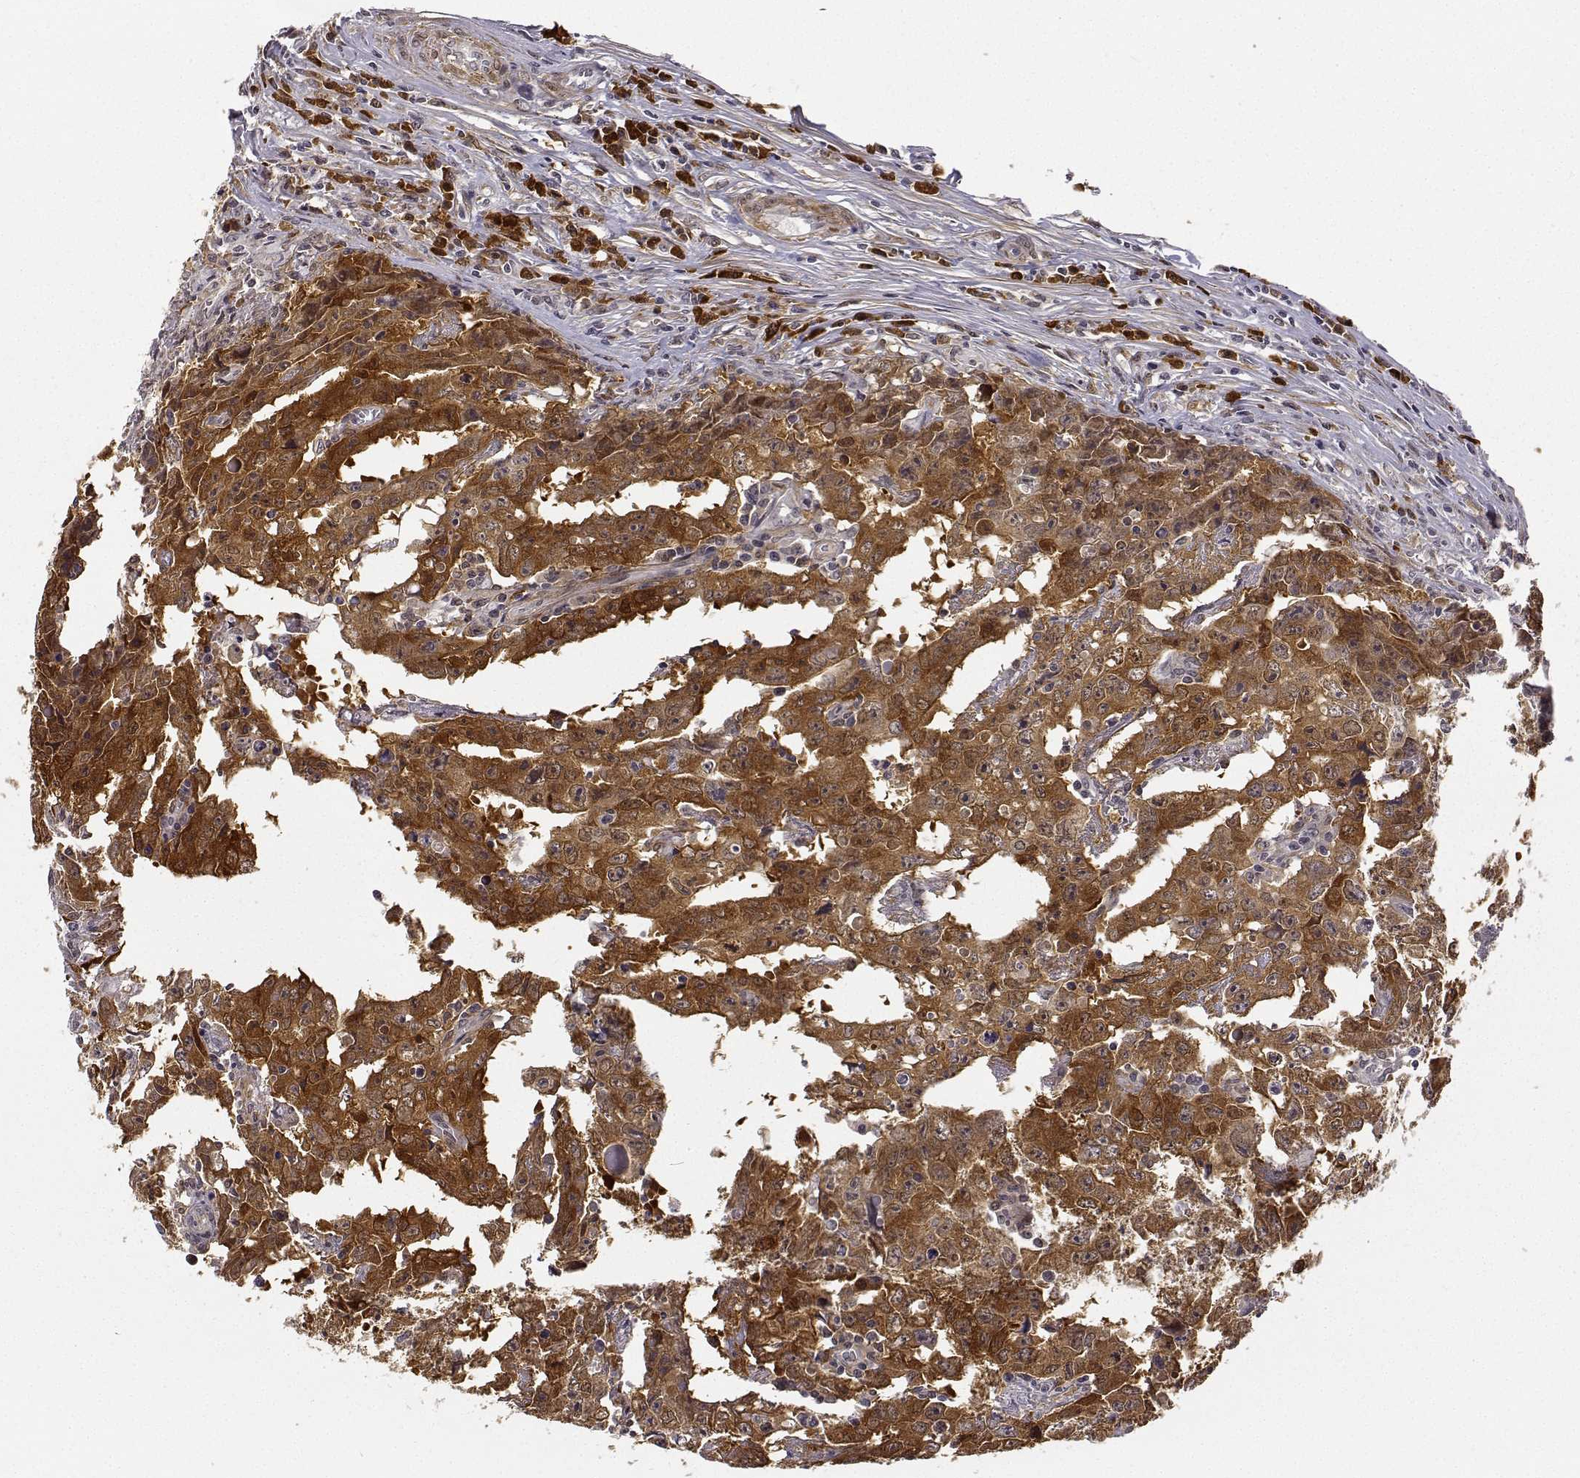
{"staining": {"intensity": "moderate", "quantity": ">75%", "location": "cytoplasmic/membranous"}, "tissue": "testis cancer", "cell_type": "Tumor cells", "image_type": "cancer", "snomed": [{"axis": "morphology", "description": "Carcinoma, Embryonal, NOS"}, {"axis": "topography", "description": "Testis"}], "caption": "The image displays immunohistochemical staining of testis cancer. There is moderate cytoplasmic/membranous positivity is present in about >75% of tumor cells.", "gene": "PHGDH", "patient": {"sex": "male", "age": 22}}